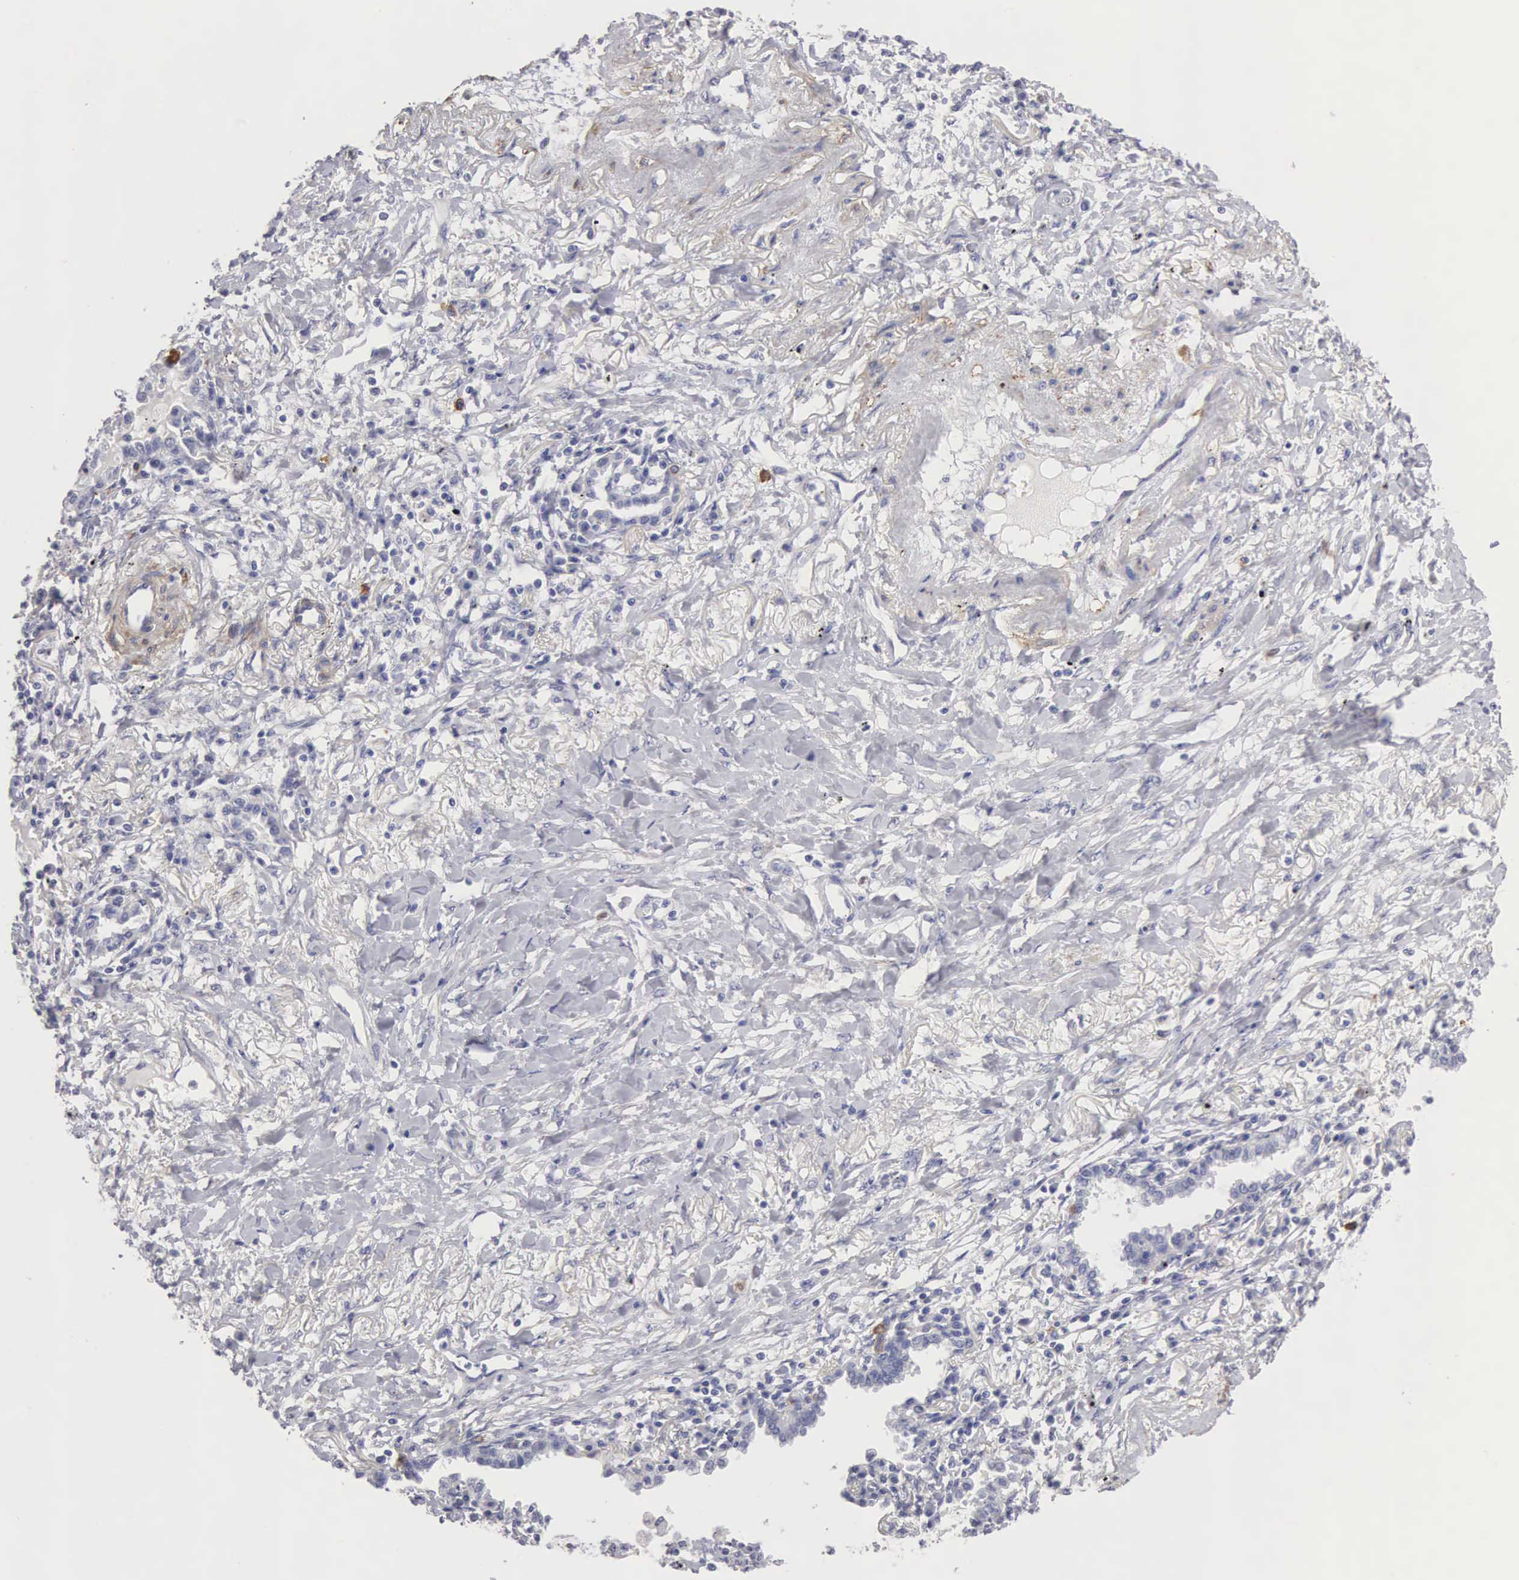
{"staining": {"intensity": "negative", "quantity": "none", "location": "none"}, "tissue": "lung cancer", "cell_type": "Tumor cells", "image_type": "cancer", "snomed": [{"axis": "morphology", "description": "Adenocarcinoma, NOS"}, {"axis": "topography", "description": "Lung"}], "caption": "This is an IHC micrograph of human adenocarcinoma (lung). There is no staining in tumor cells.", "gene": "ELFN2", "patient": {"sex": "male", "age": 60}}